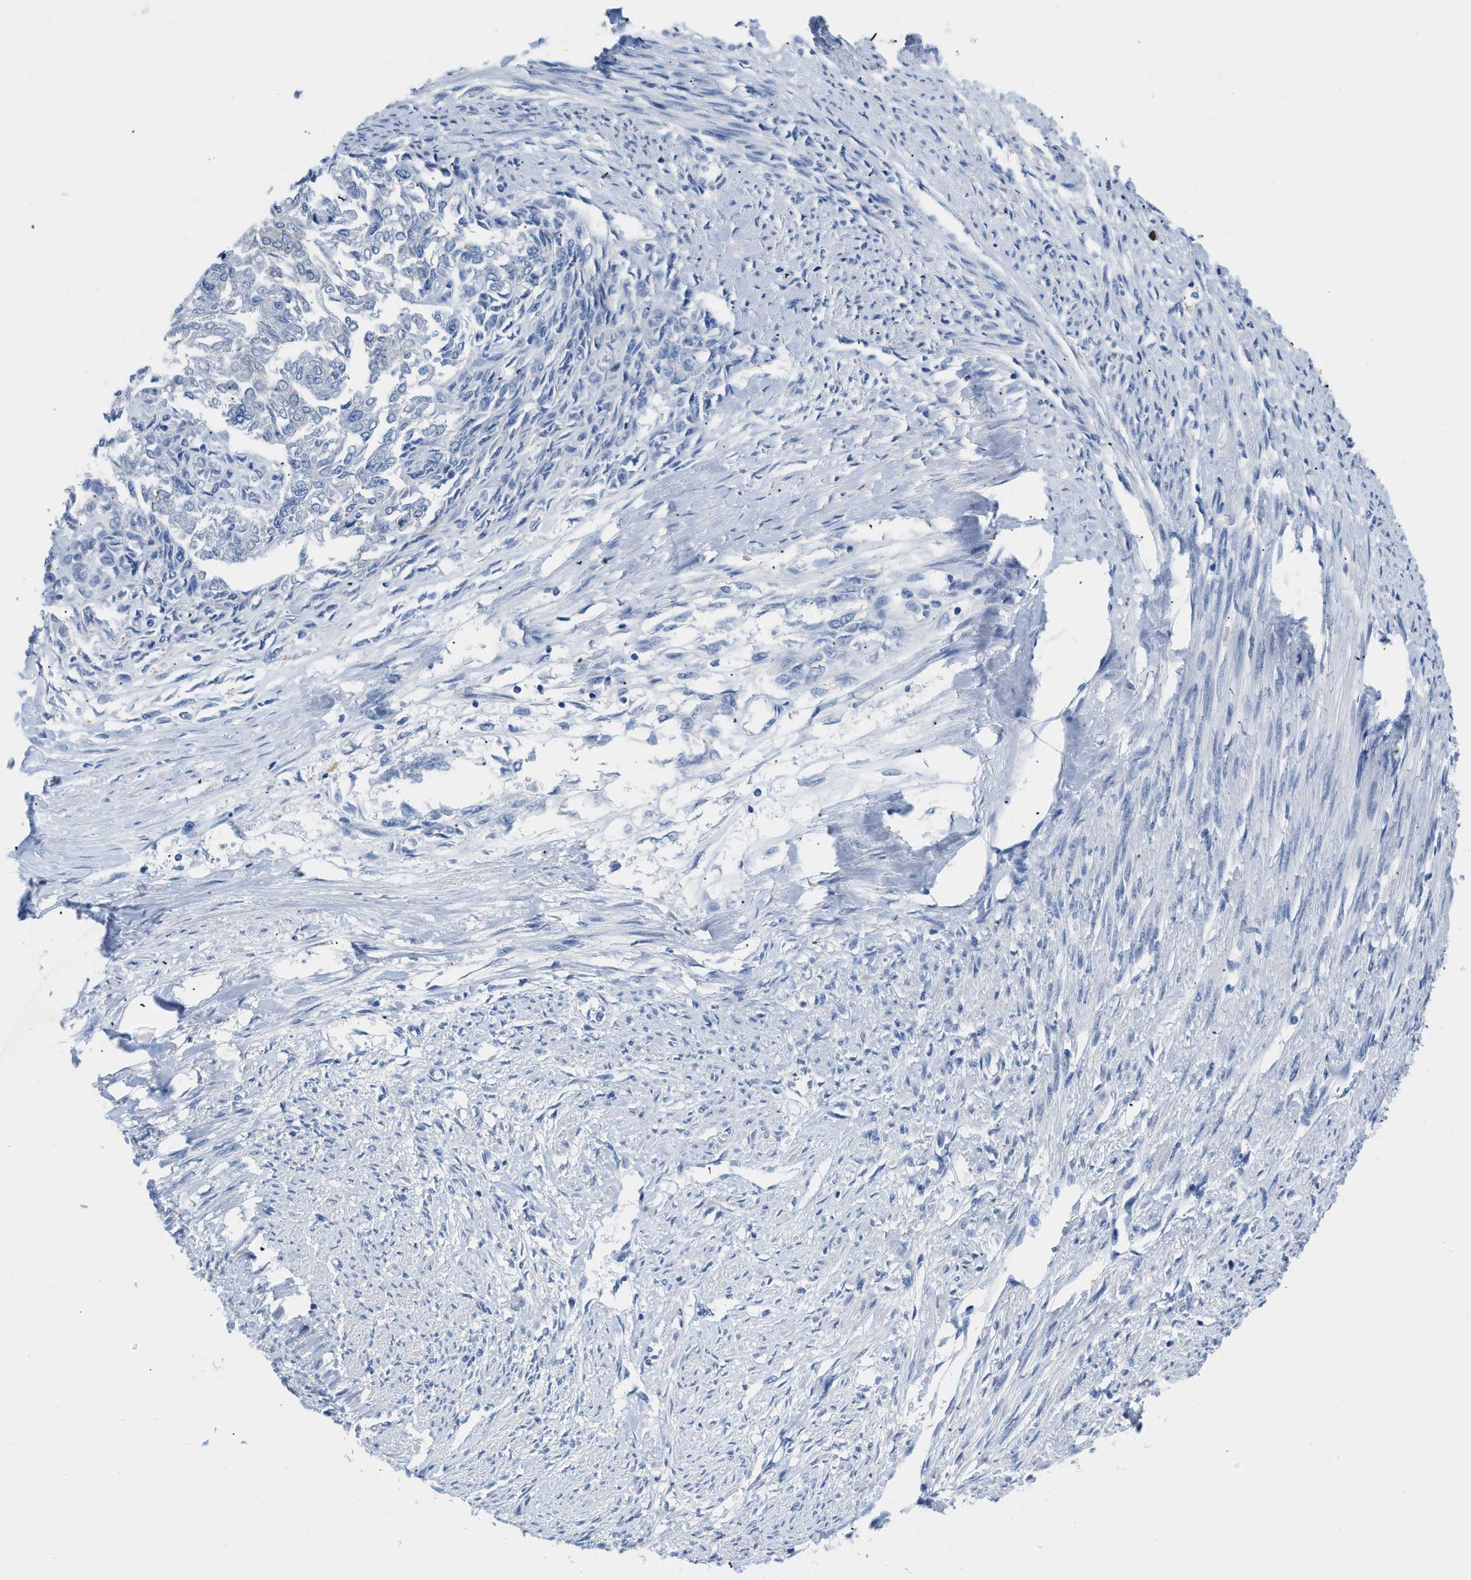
{"staining": {"intensity": "negative", "quantity": "none", "location": "none"}, "tissue": "endometrial cancer", "cell_type": "Tumor cells", "image_type": "cancer", "snomed": [{"axis": "morphology", "description": "Adenocarcinoma, NOS"}, {"axis": "topography", "description": "Endometrium"}], "caption": "This is a histopathology image of immunohistochemistry (IHC) staining of adenocarcinoma (endometrial), which shows no expression in tumor cells. (IHC, brightfield microscopy, high magnification).", "gene": "BOLL", "patient": {"sex": "female", "age": 32}}